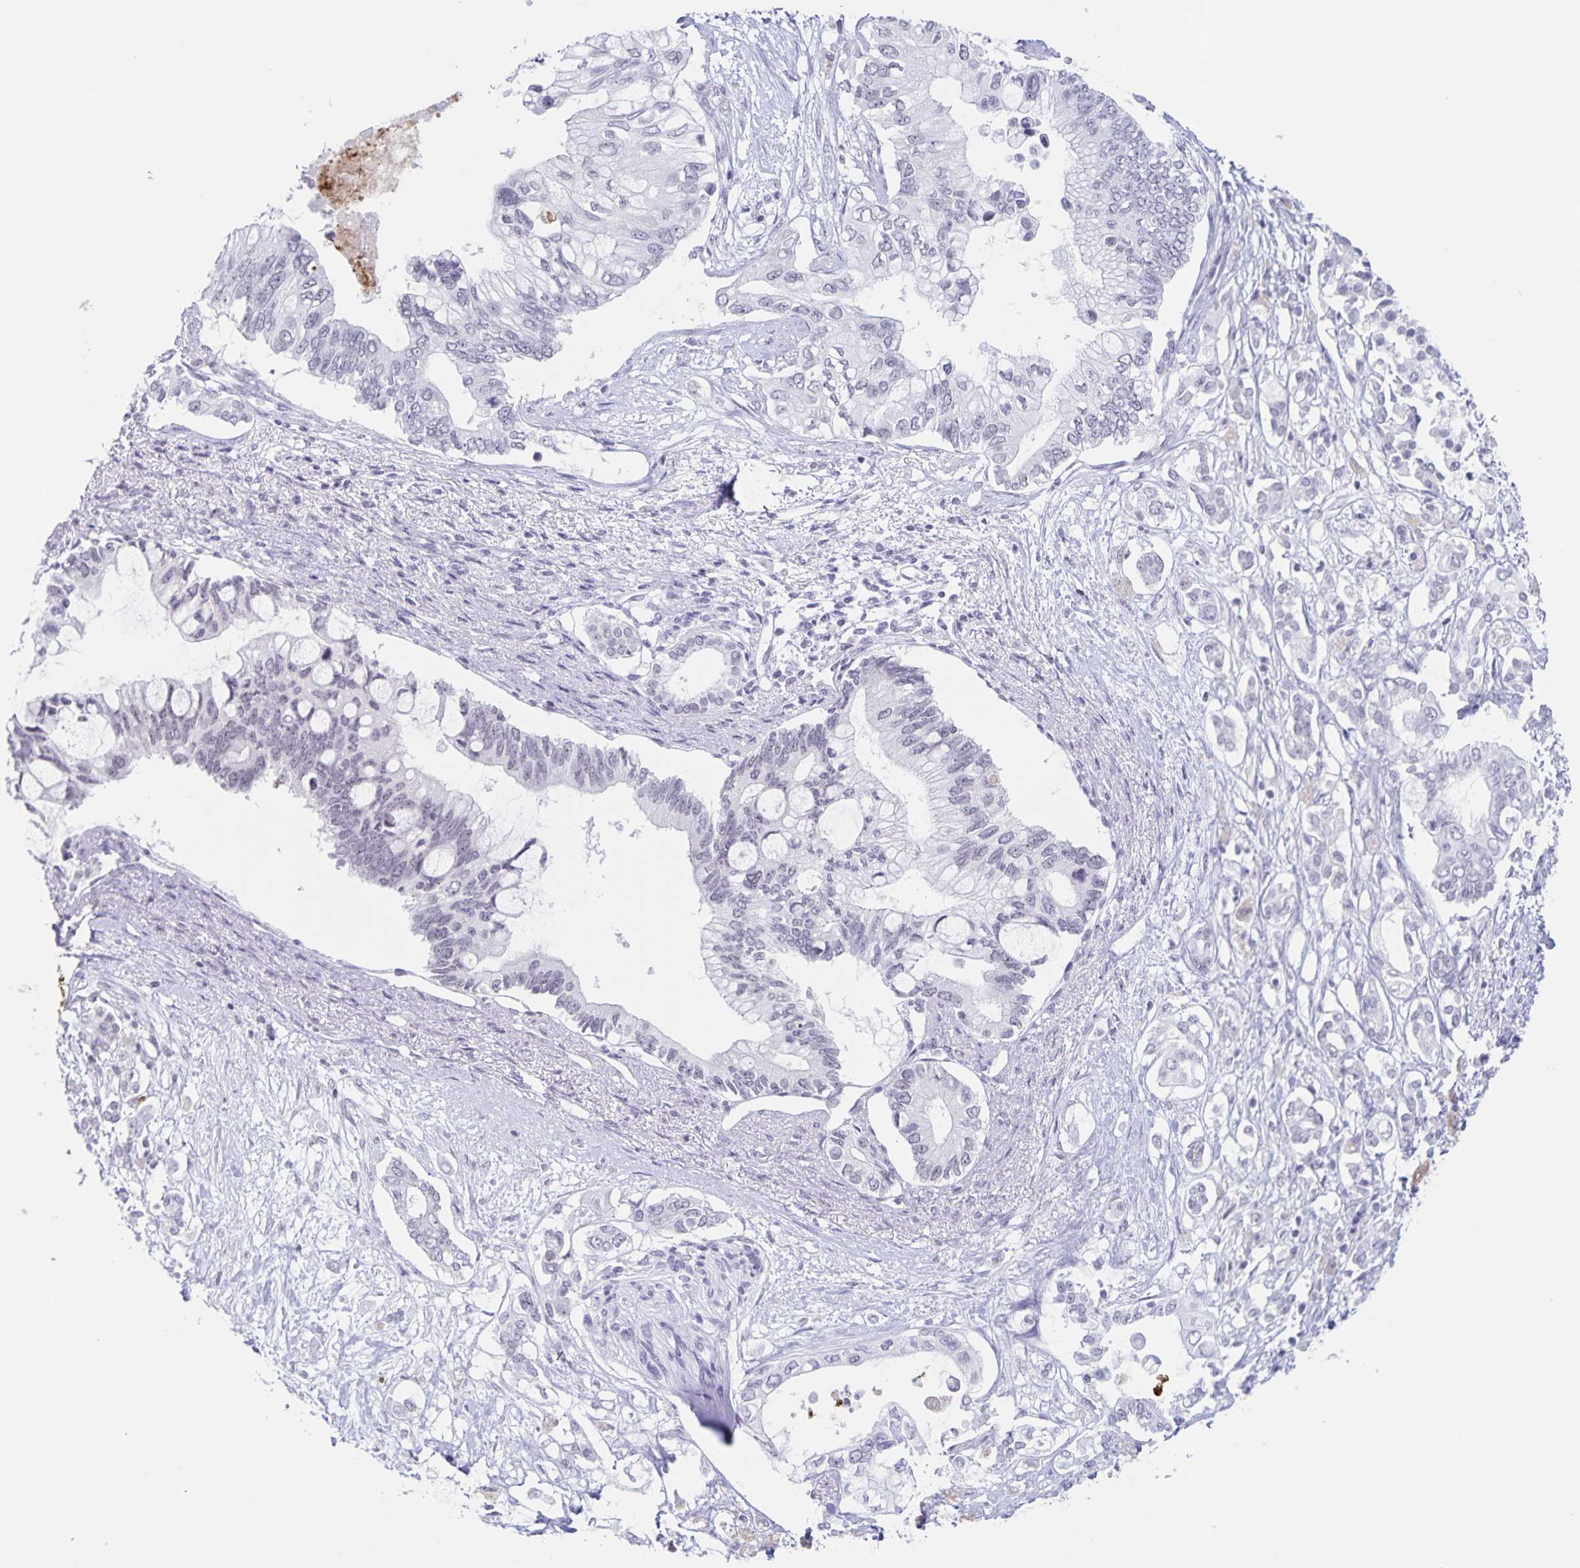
{"staining": {"intensity": "negative", "quantity": "none", "location": "none"}, "tissue": "pancreatic cancer", "cell_type": "Tumor cells", "image_type": "cancer", "snomed": [{"axis": "morphology", "description": "Adenocarcinoma, NOS"}, {"axis": "topography", "description": "Pancreas"}], "caption": "IHC image of pancreatic cancer (adenocarcinoma) stained for a protein (brown), which shows no expression in tumor cells.", "gene": "LCE6A", "patient": {"sex": "female", "age": 63}}